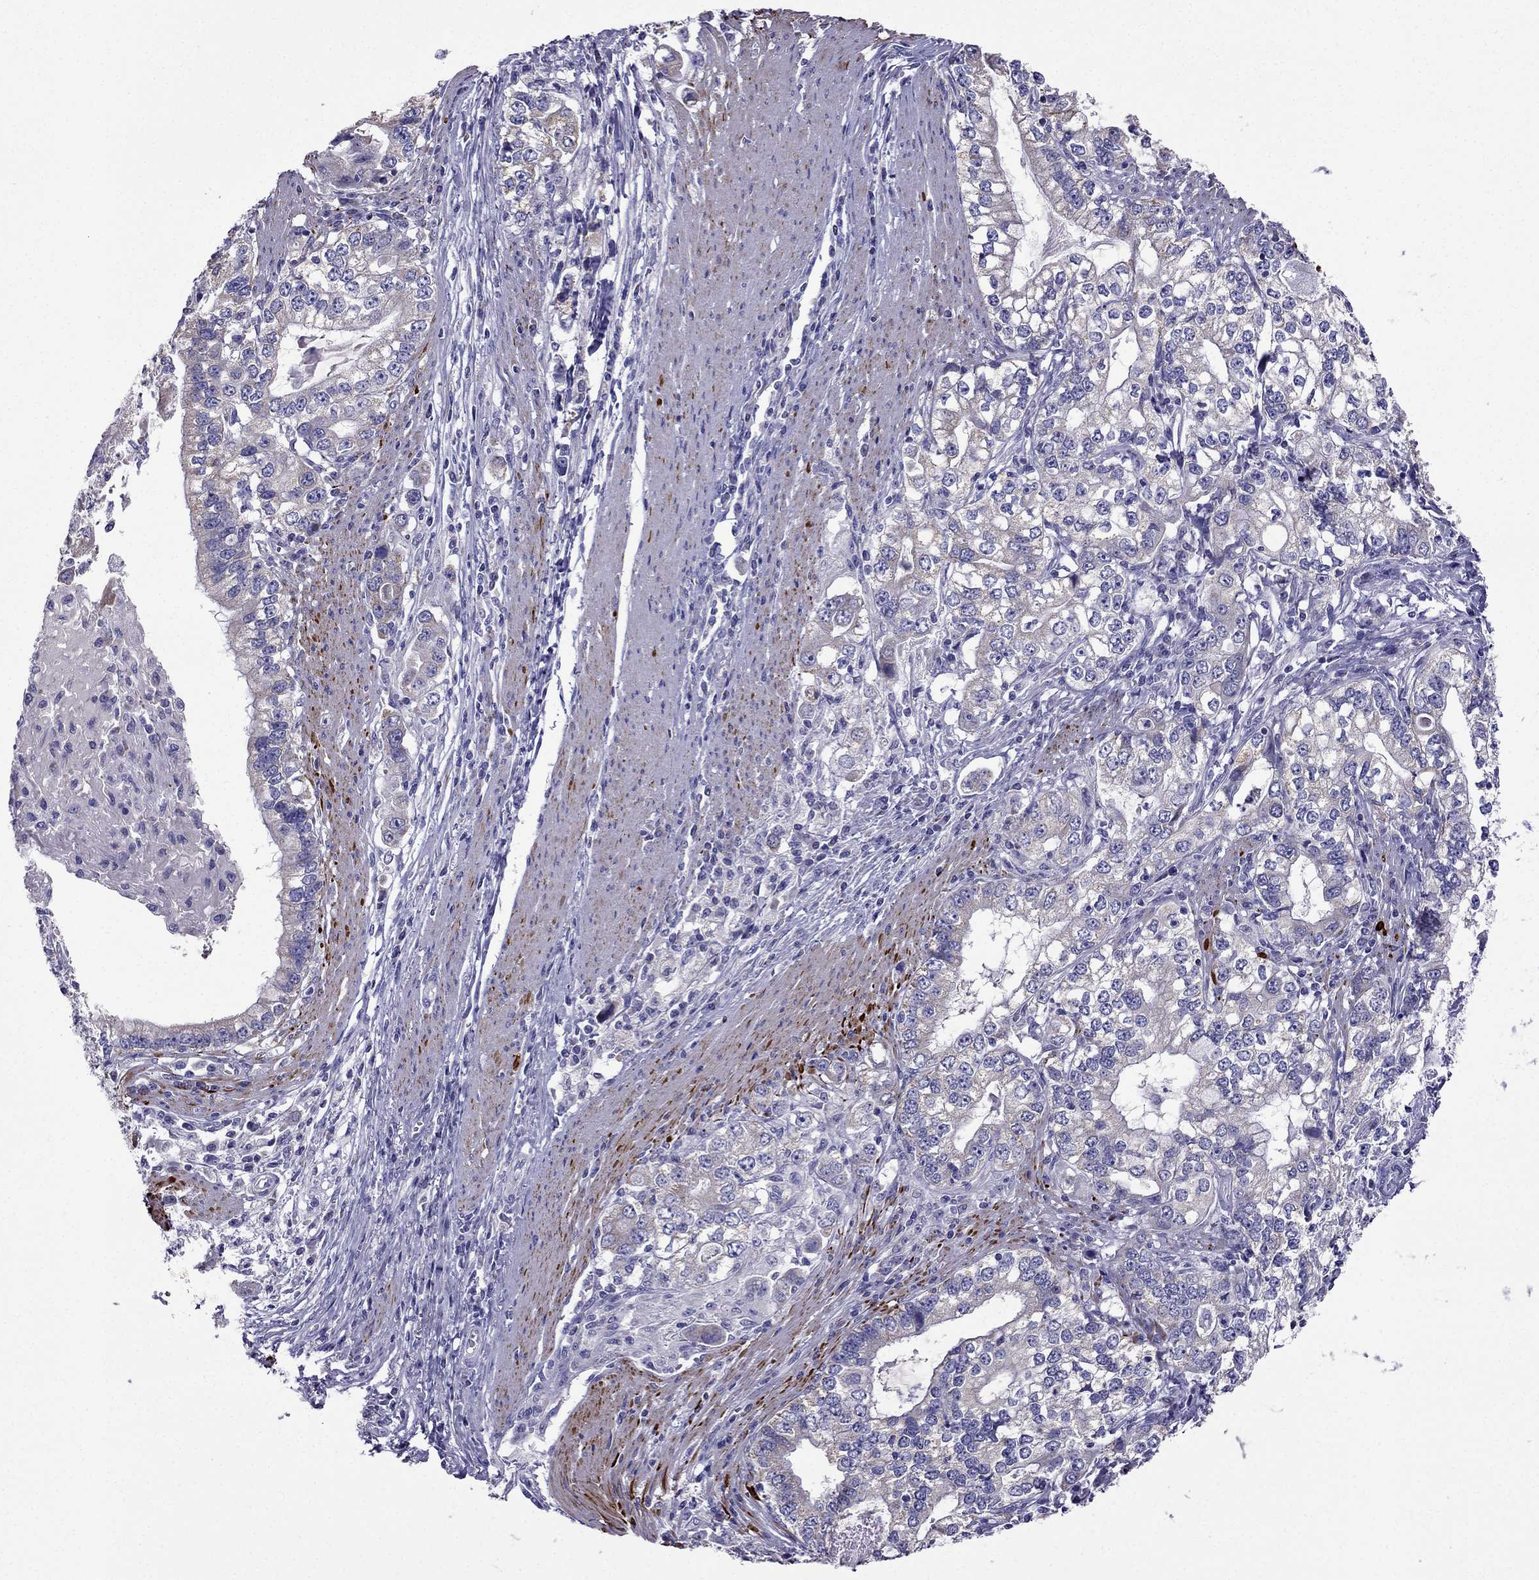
{"staining": {"intensity": "weak", "quantity": "25%-75%", "location": "cytoplasmic/membranous"}, "tissue": "stomach cancer", "cell_type": "Tumor cells", "image_type": "cancer", "snomed": [{"axis": "morphology", "description": "Adenocarcinoma, NOS"}, {"axis": "topography", "description": "Stomach, lower"}], "caption": "IHC staining of stomach cancer (adenocarcinoma), which shows low levels of weak cytoplasmic/membranous expression in about 25%-75% of tumor cells indicating weak cytoplasmic/membranous protein positivity. The staining was performed using DAB (brown) for protein detection and nuclei were counterstained in hematoxylin (blue).", "gene": "DSC1", "patient": {"sex": "female", "age": 72}}